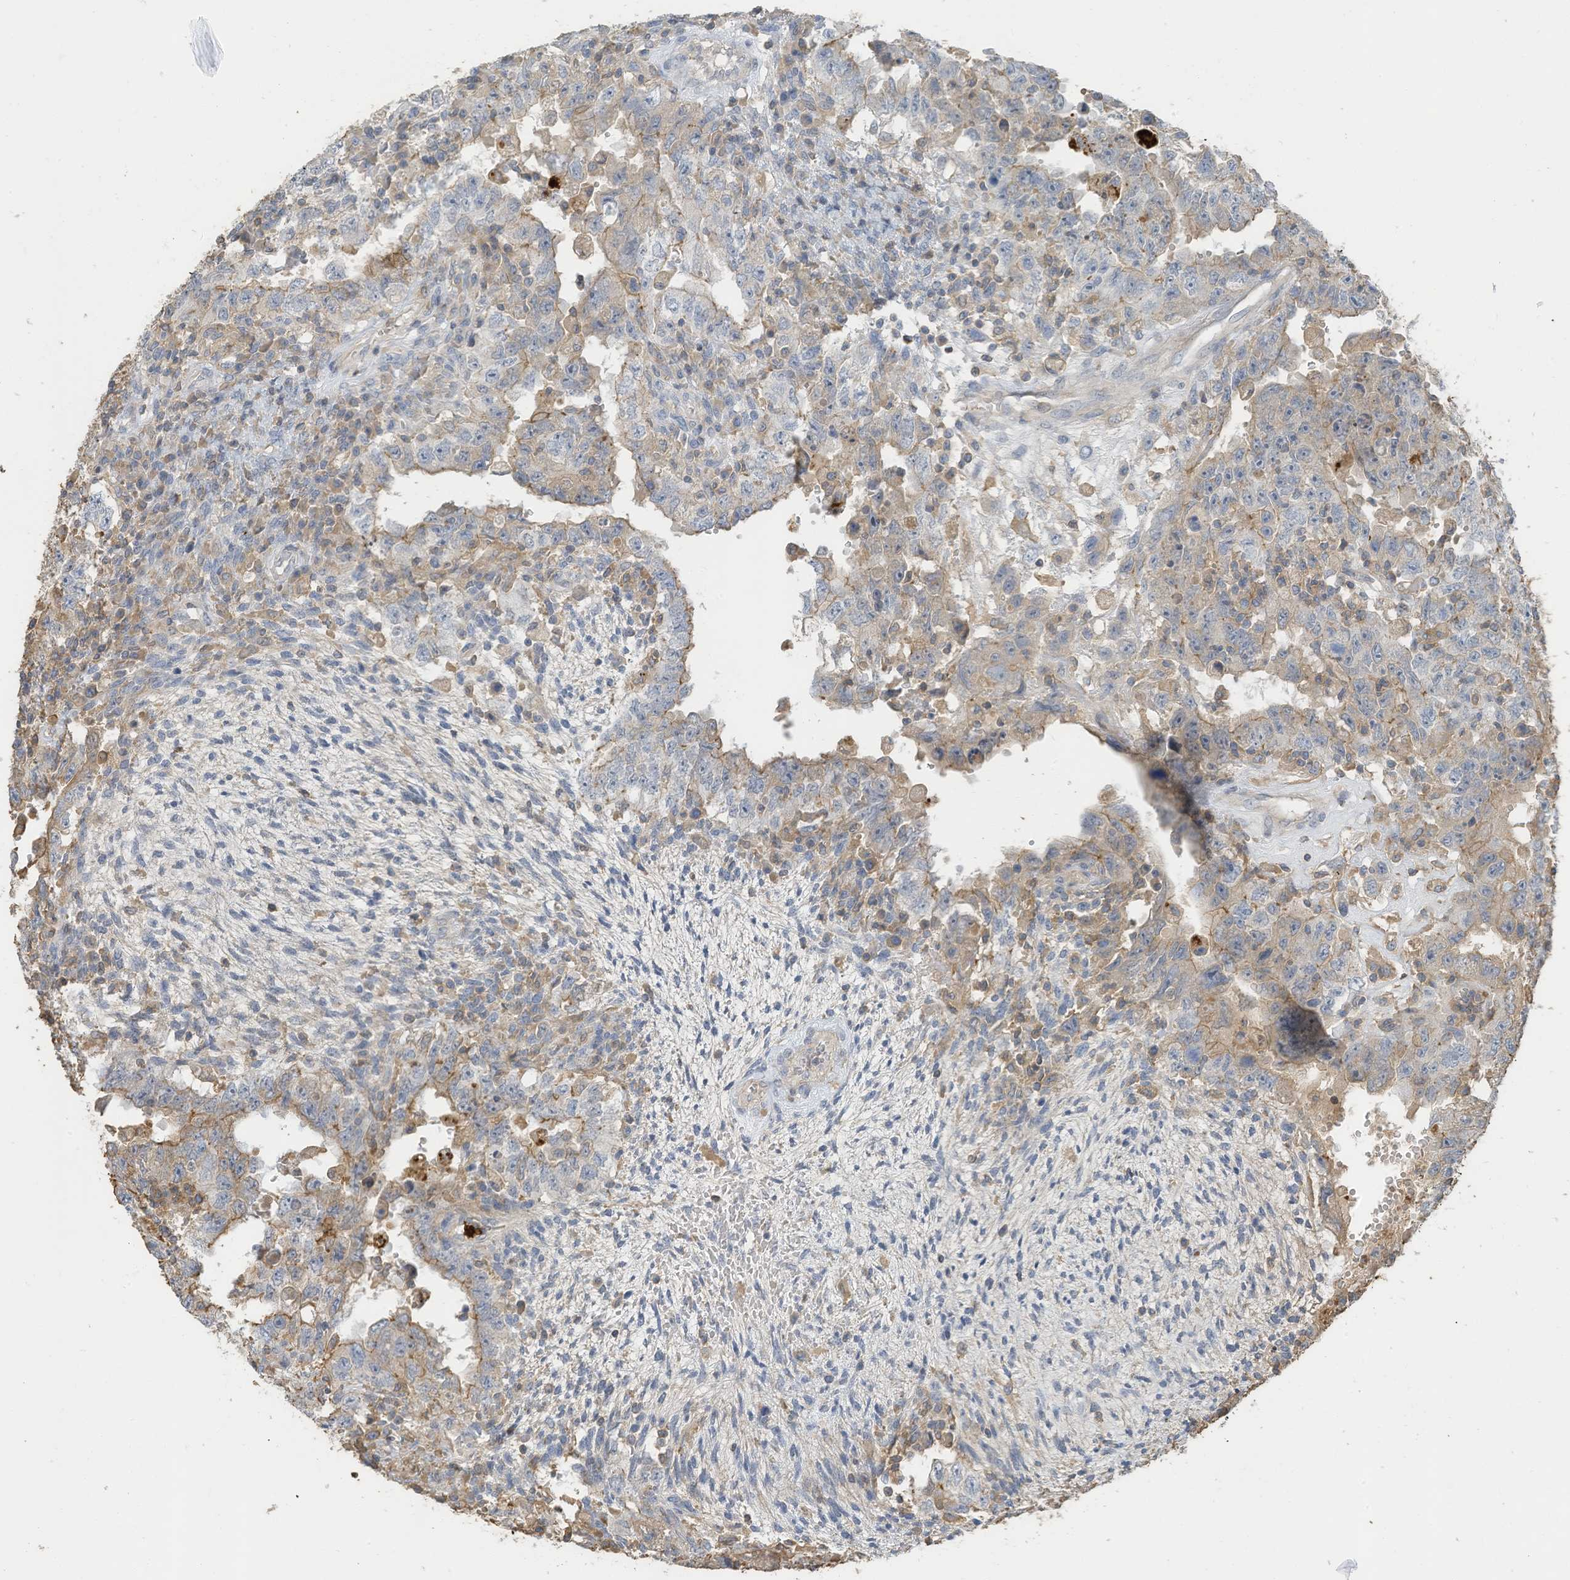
{"staining": {"intensity": "weak", "quantity": "<25%", "location": "cytoplasmic/membranous"}, "tissue": "testis cancer", "cell_type": "Tumor cells", "image_type": "cancer", "snomed": [{"axis": "morphology", "description": "Carcinoma, Embryonal, NOS"}, {"axis": "topography", "description": "Testis"}], "caption": "Immunohistochemical staining of testis cancer (embryonal carcinoma) reveals no significant expression in tumor cells.", "gene": "SLFN14", "patient": {"sex": "male", "age": 26}}